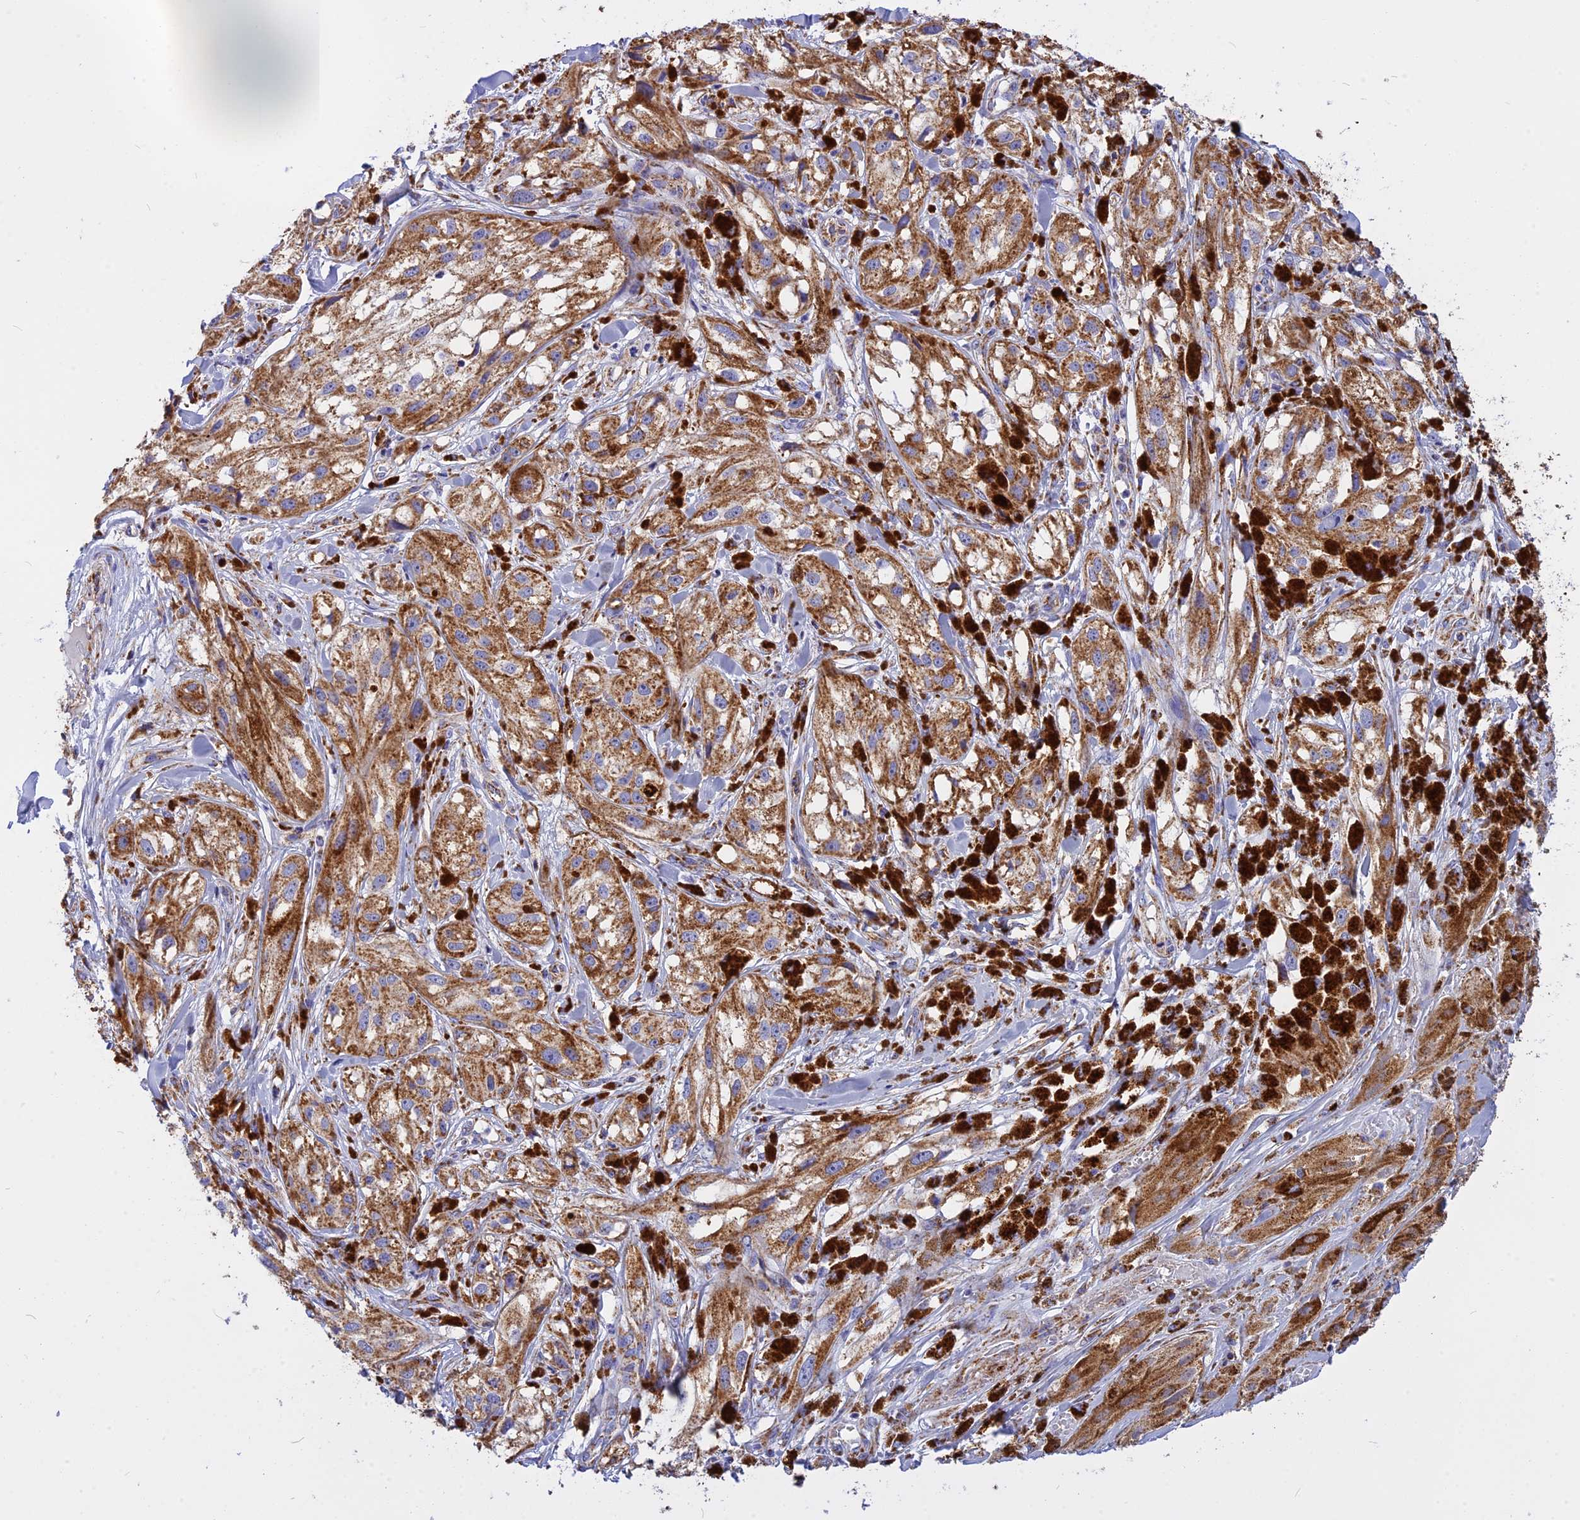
{"staining": {"intensity": "moderate", "quantity": ">75%", "location": "cytoplasmic/membranous"}, "tissue": "melanoma", "cell_type": "Tumor cells", "image_type": "cancer", "snomed": [{"axis": "morphology", "description": "Malignant melanoma, NOS"}, {"axis": "topography", "description": "Skin"}], "caption": "The histopathology image shows immunohistochemical staining of malignant melanoma. There is moderate cytoplasmic/membranous staining is identified in about >75% of tumor cells.", "gene": "VDAC2", "patient": {"sex": "male", "age": 88}}